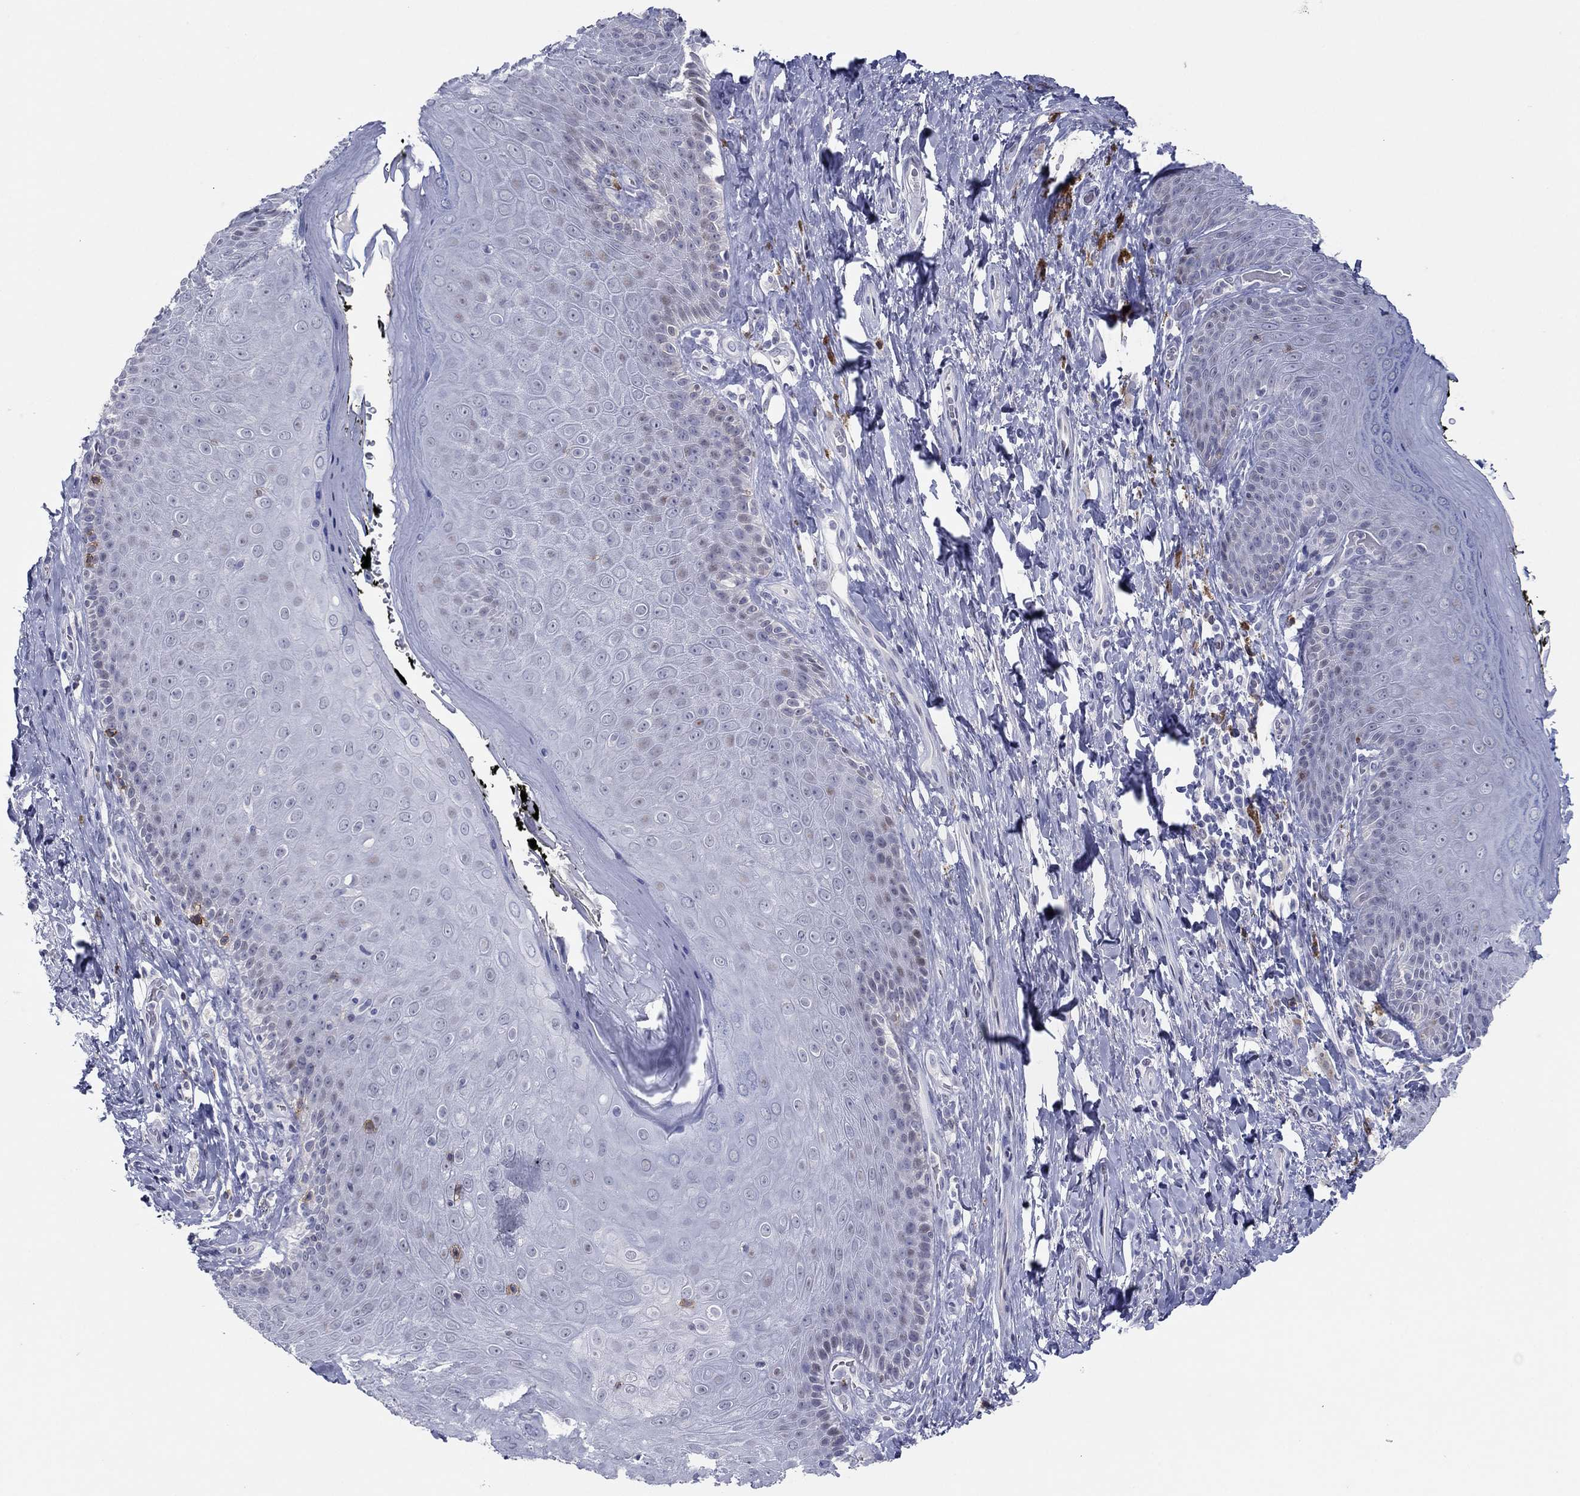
{"staining": {"intensity": "negative", "quantity": "none", "location": "none"}, "tissue": "skin", "cell_type": "Epidermal cells", "image_type": "normal", "snomed": [{"axis": "morphology", "description": "Normal tissue, NOS"}, {"axis": "topography", "description": "Skeletal muscle"}, {"axis": "topography", "description": "Anal"}, {"axis": "topography", "description": "Peripheral nerve tissue"}], "caption": "An immunohistochemistry (IHC) image of unremarkable skin is shown. There is no staining in epidermal cells of skin.", "gene": "ITGAE", "patient": {"sex": "male", "age": 53}}